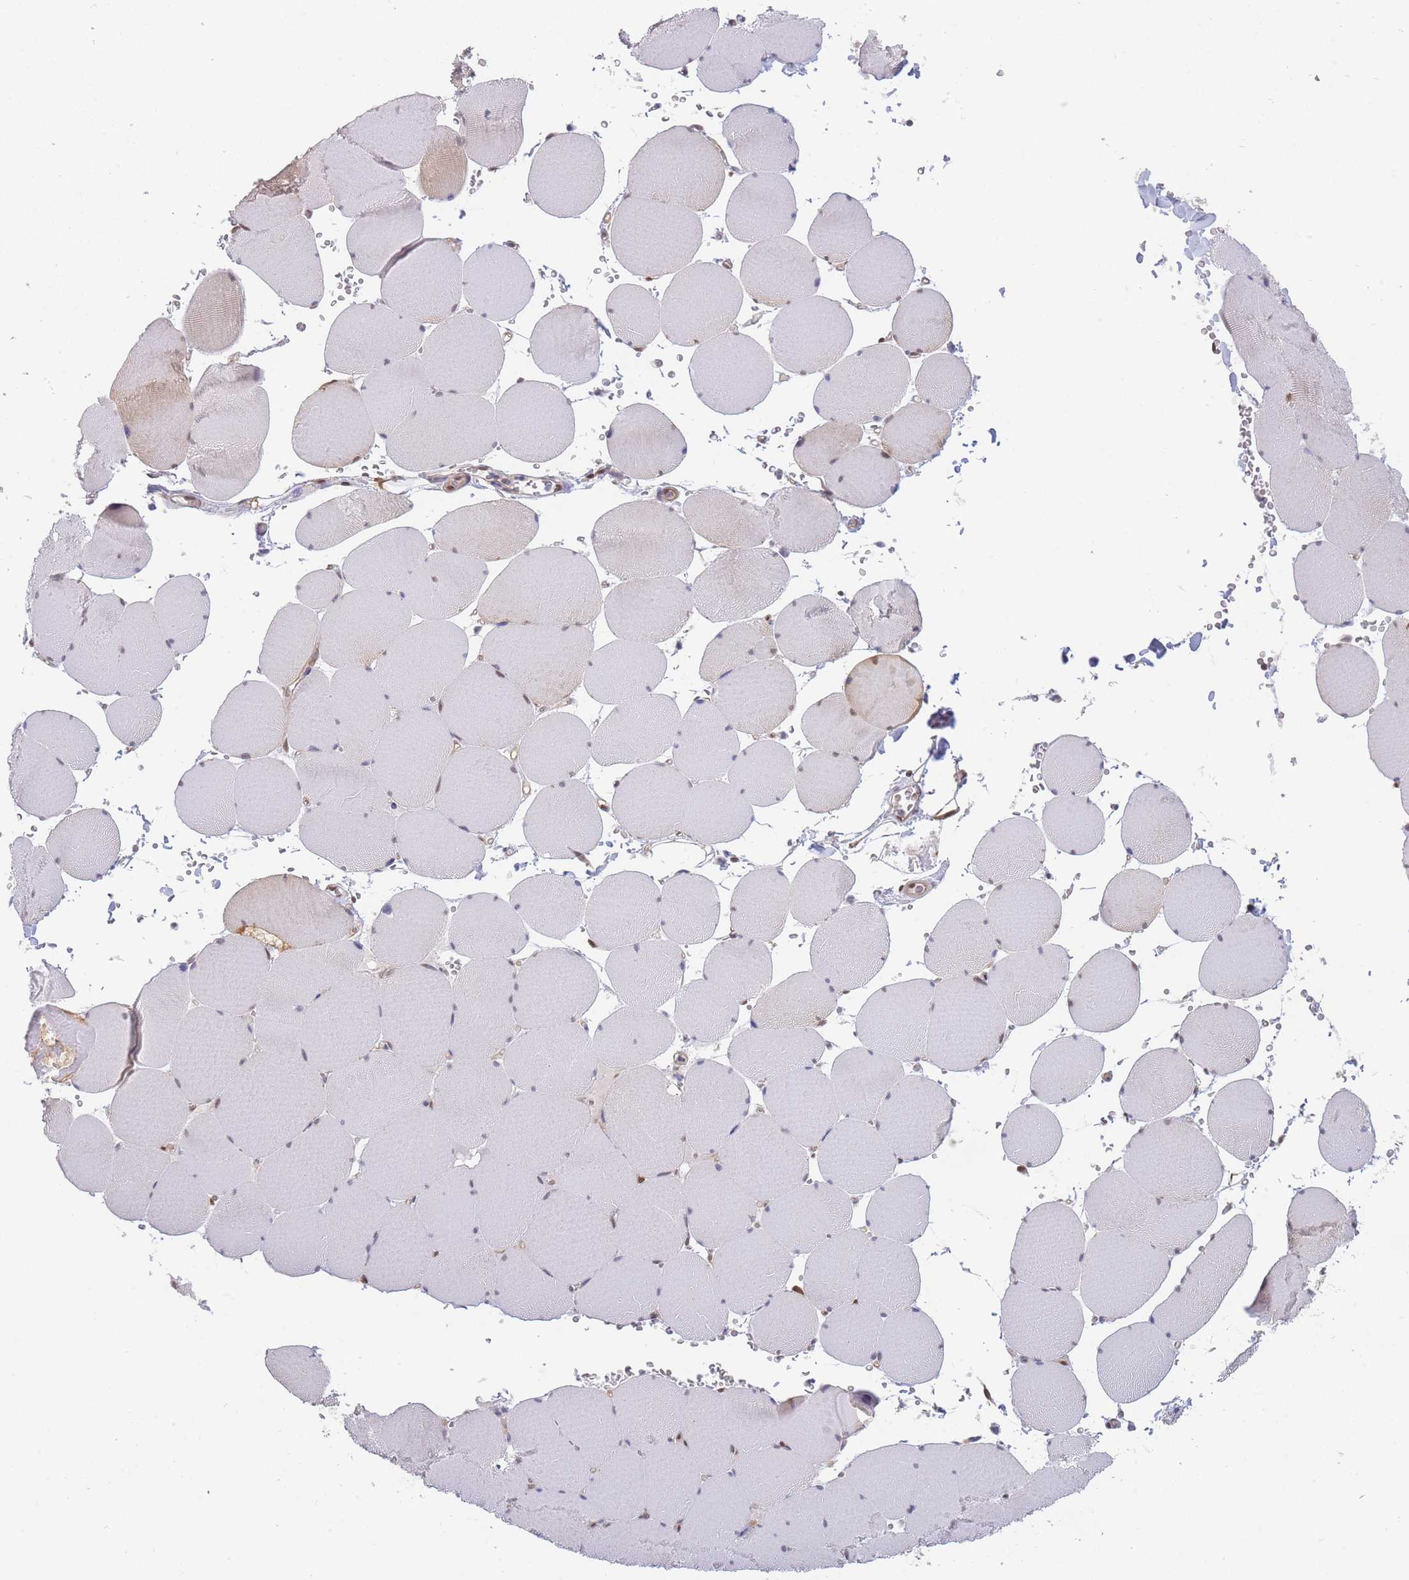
{"staining": {"intensity": "weak", "quantity": "<25%", "location": "cytoplasmic/membranous"}, "tissue": "skeletal muscle", "cell_type": "Myocytes", "image_type": "normal", "snomed": [{"axis": "morphology", "description": "Normal tissue, NOS"}, {"axis": "topography", "description": "Skeletal muscle"}, {"axis": "topography", "description": "Head-Neck"}], "caption": "Immunohistochemistry (IHC) photomicrograph of normal human skeletal muscle stained for a protein (brown), which demonstrates no staining in myocytes.", "gene": "NSFL1C", "patient": {"sex": "male", "age": 66}}